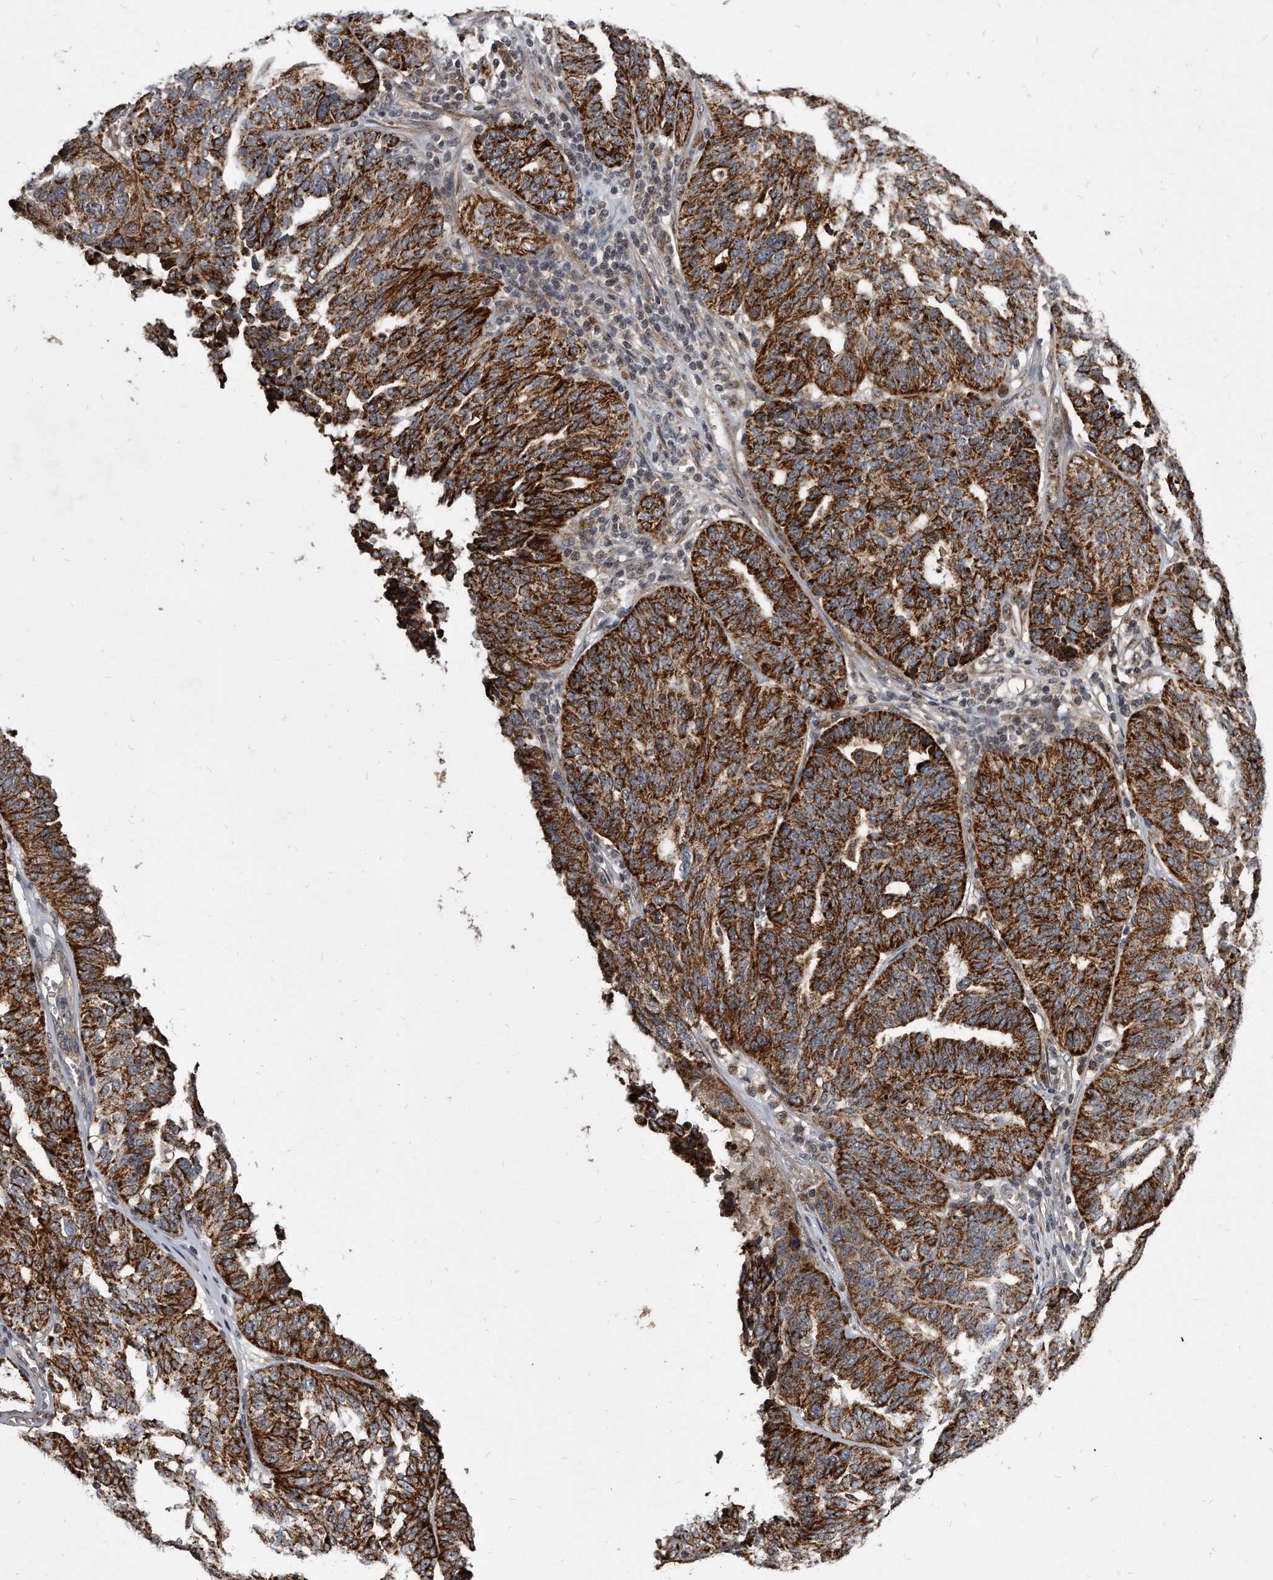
{"staining": {"intensity": "strong", "quantity": ">75%", "location": "cytoplasmic/membranous"}, "tissue": "ovarian cancer", "cell_type": "Tumor cells", "image_type": "cancer", "snomed": [{"axis": "morphology", "description": "Cystadenocarcinoma, serous, NOS"}, {"axis": "topography", "description": "Ovary"}], "caption": "IHC photomicrograph of human ovarian serous cystadenocarcinoma stained for a protein (brown), which reveals high levels of strong cytoplasmic/membranous expression in approximately >75% of tumor cells.", "gene": "FAM136A", "patient": {"sex": "female", "age": 59}}